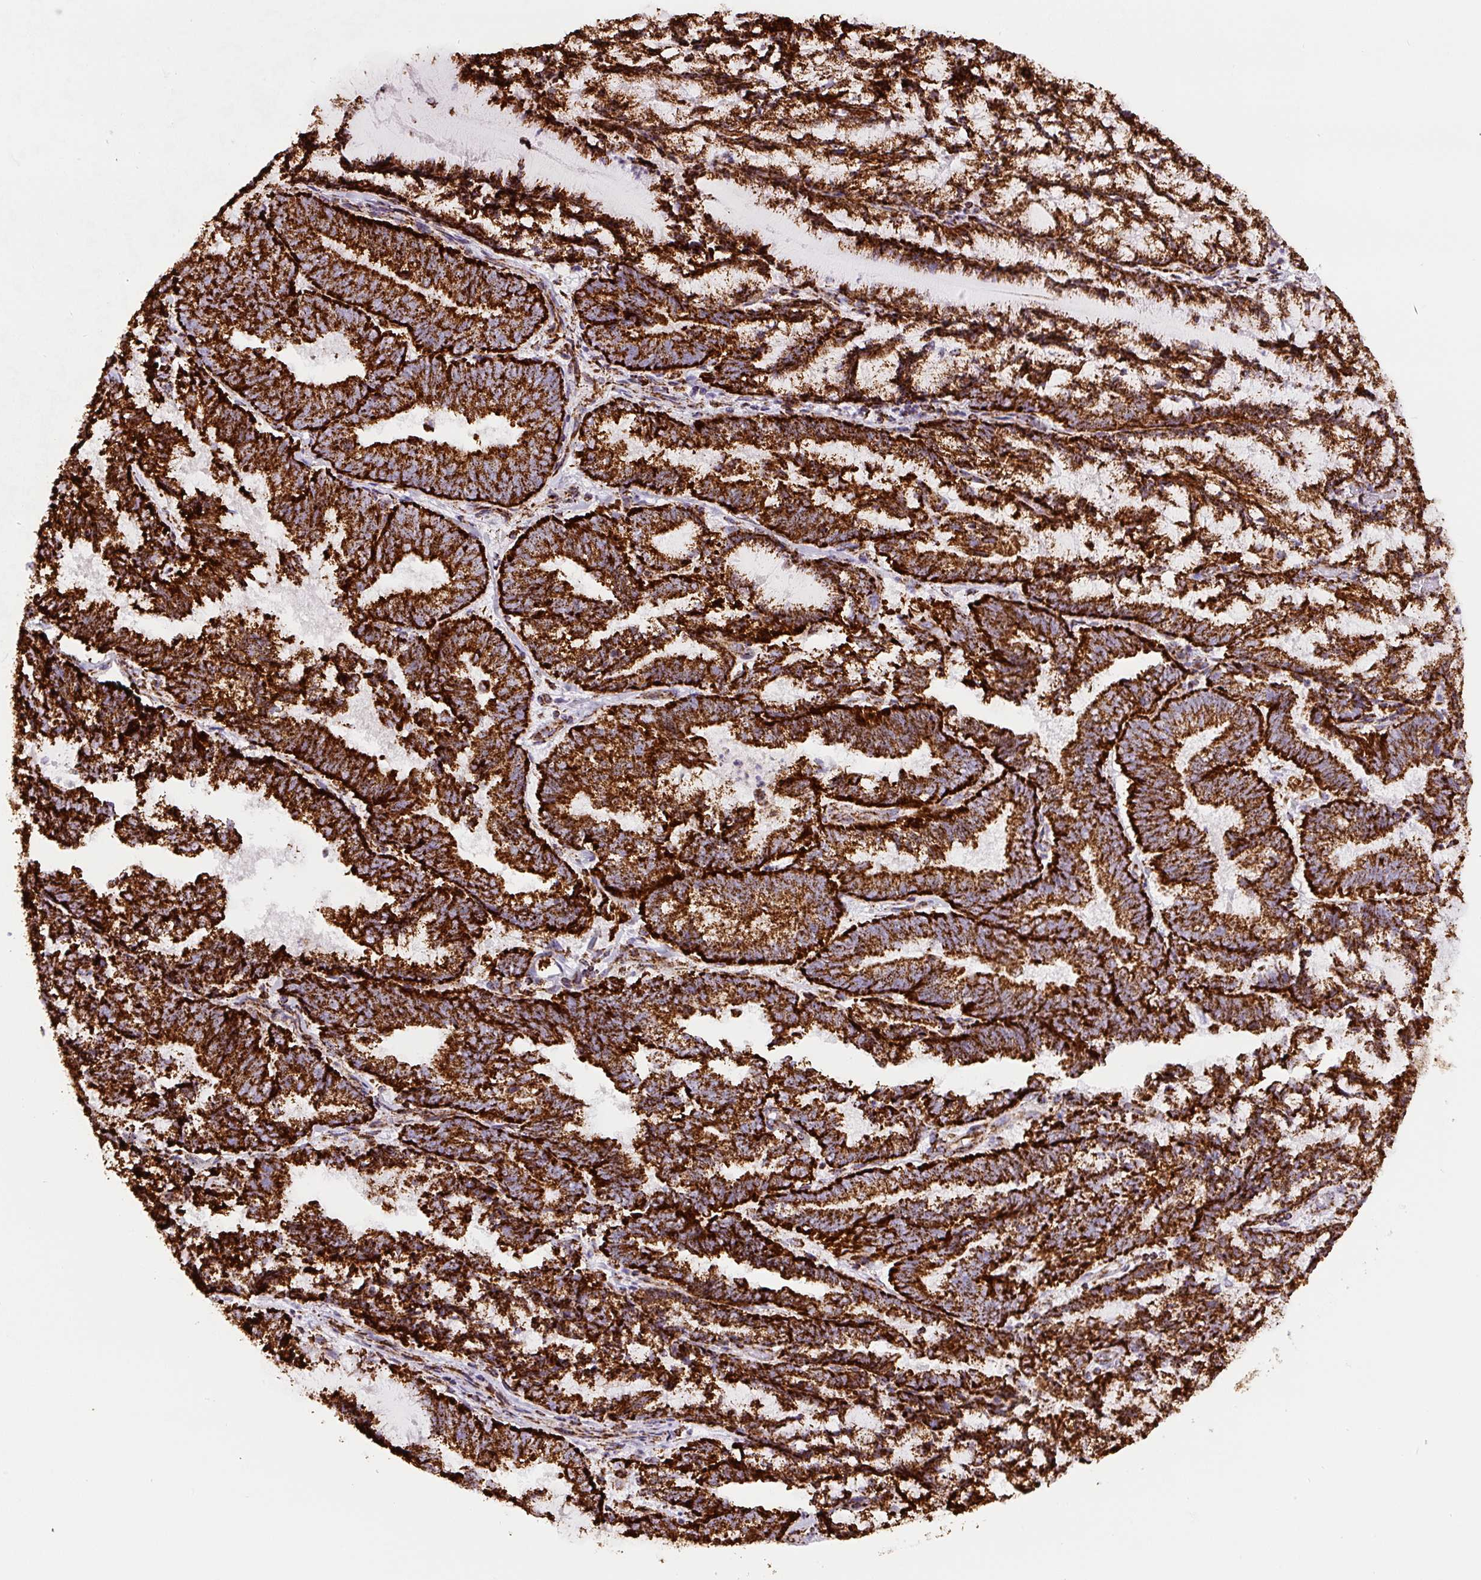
{"staining": {"intensity": "strong", "quantity": ">75%", "location": "cytoplasmic/membranous"}, "tissue": "endometrial cancer", "cell_type": "Tumor cells", "image_type": "cancer", "snomed": [{"axis": "morphology", "description": "Adenocarcinoma, NOS"}, {"axis": "topography", "description": "Endometrium"}], "caption": "Immunohistochemical staining of human endometrial adenocarcinoma displays strong cytoplasmic/membranous protein expression in about >75% of tumor cells.", "gene": "ATP5F1A", "patient": {"sex": "female", "age": 80}}